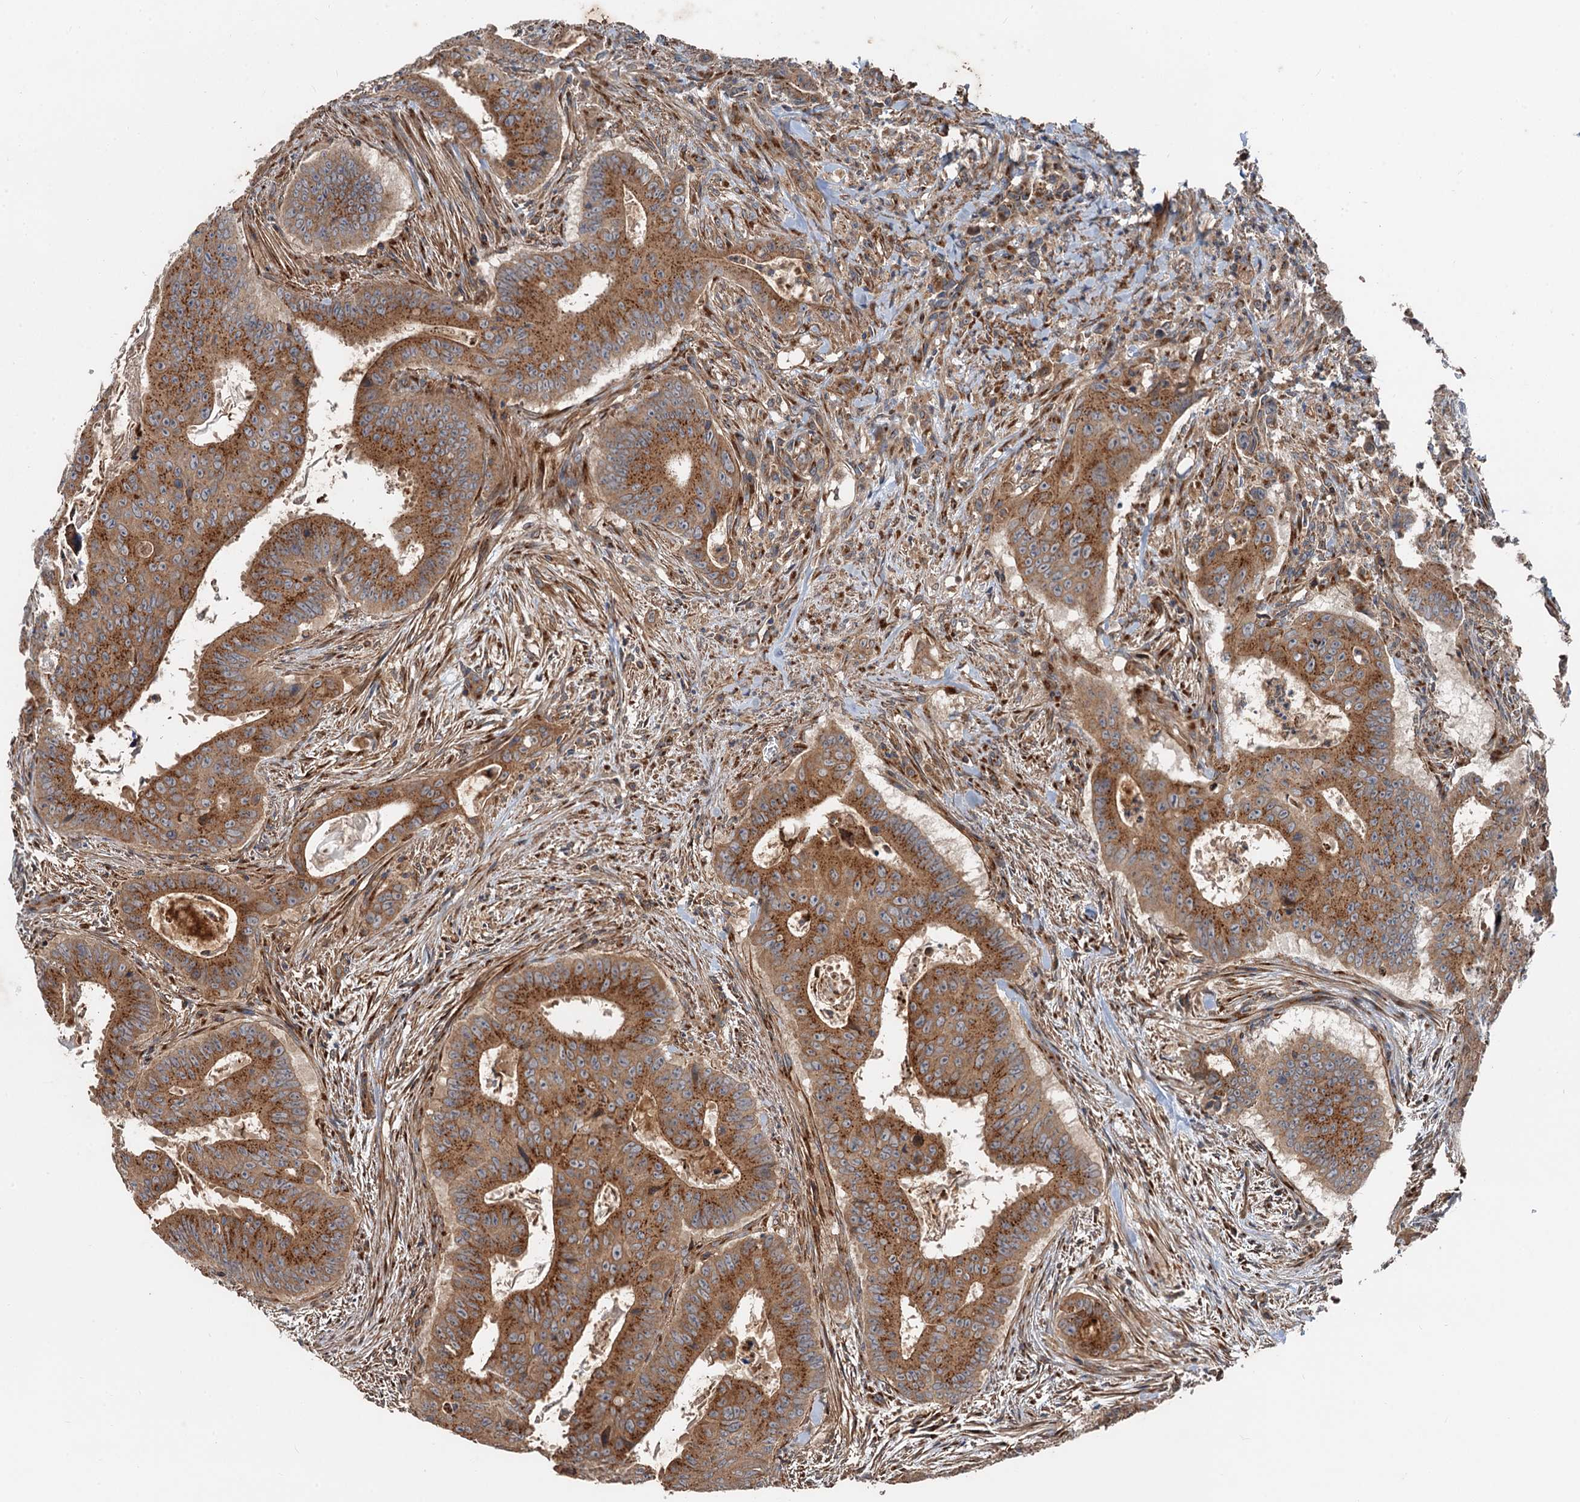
{"staining": {"intensity": "strong", "quantity": ">75%", "location": "cytoplasmic/membranous"}, "tissue": "colorectal cancer", "cell_type": "Tumor cells", "image_type": "cancer", "snomed": [{"axis": "morphology", "description": "Adenocarcinoma, NOS"}, {"axis": "topography", "description": "Rectum"}], "caption": "Immunohistochemistry of human colorectal cancer exhibits high levels of strong cytoplasmic/membranous expression in about >75% of tumor cells.", "gene": "ANKRD26", "patient": {"sex": "female", "age": 75}}